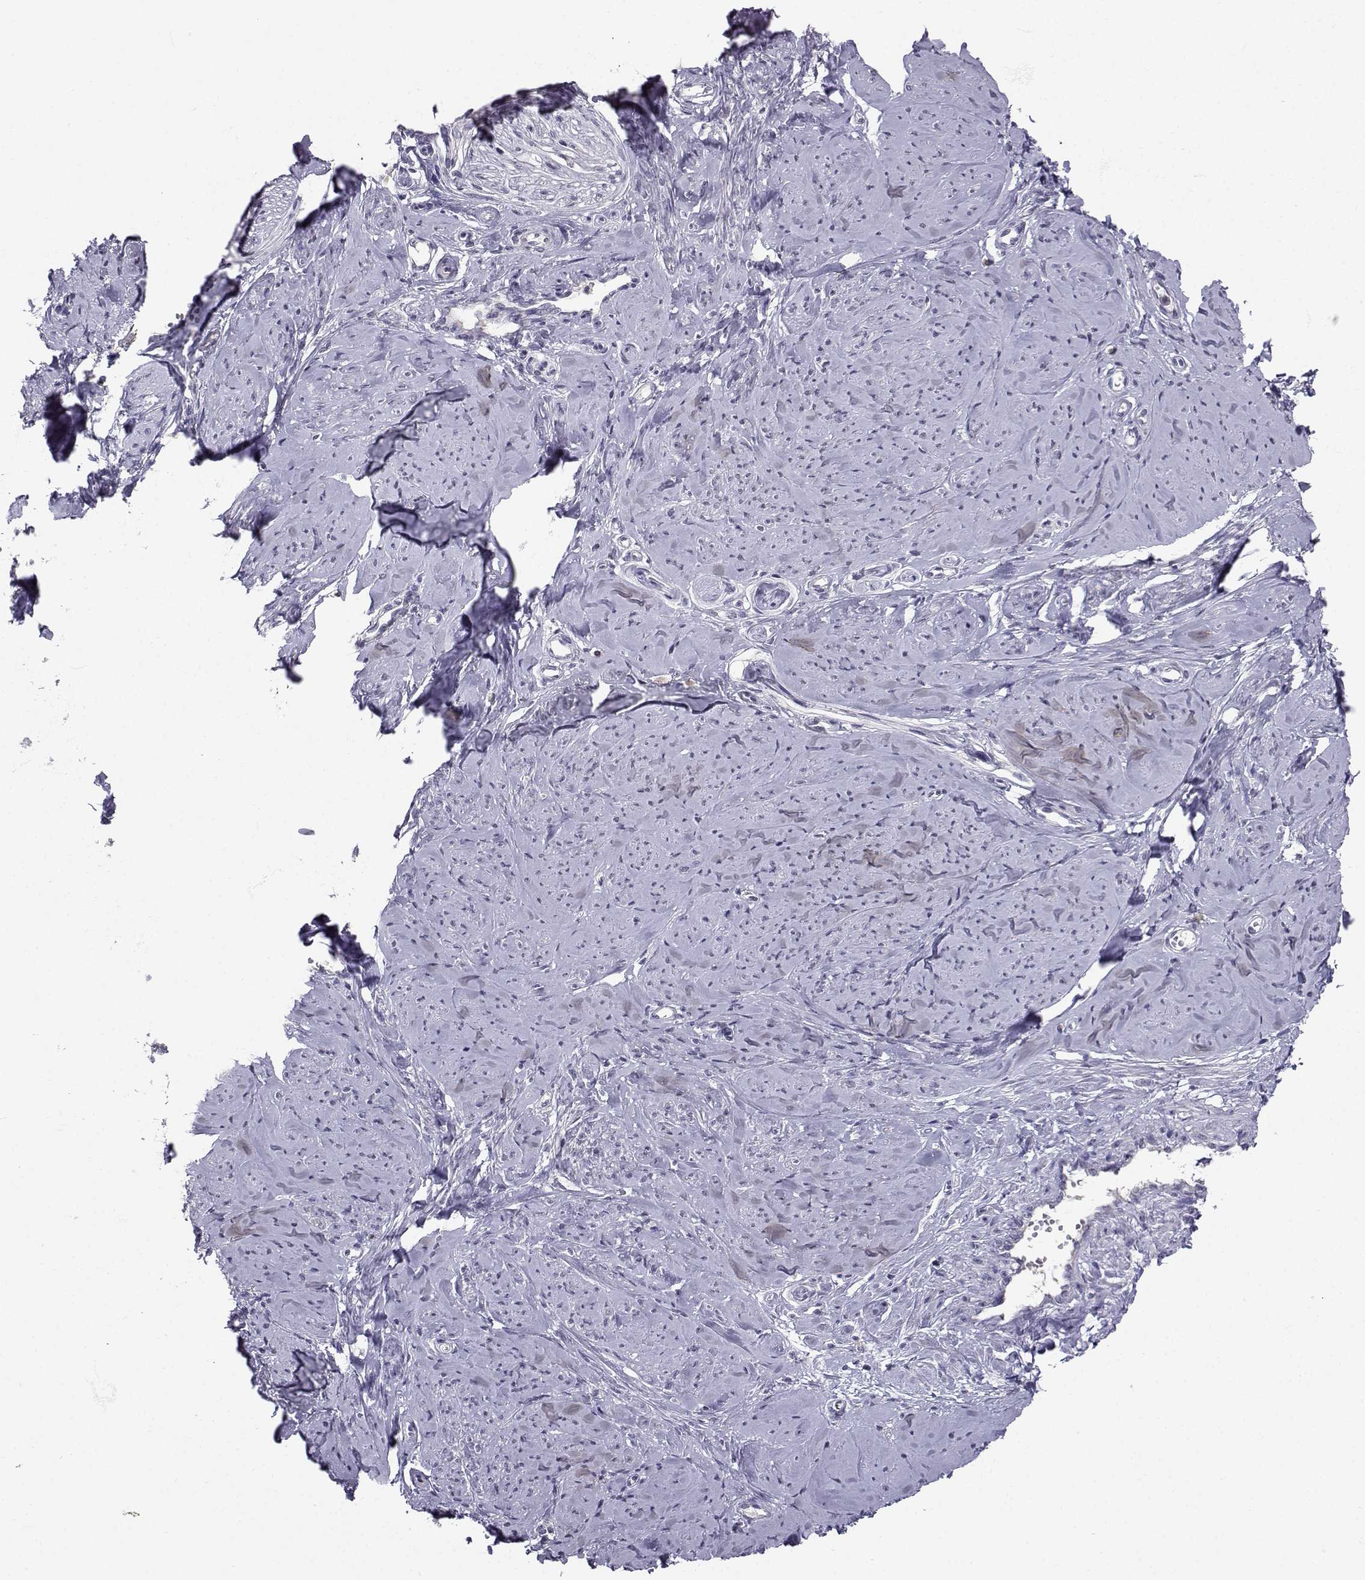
{"staining": {"intensity": "negative", "quantity": "none", "location": "none"}, "tissue": "smooth muscle", "cell_type": "Smooth muscle cells", "image_type": "normal", "snomed": [{"axis": "morphology", "description": "Normal tissue, NOS"}, {"axis": "topography", "description": "Smooth muscle"}], "caption": "DAB immunohistochemical staining of normal human smooth muscle shows no significant staining in smooth muscle cells. The staining is performed using DAB (3,3'-diaminobenzidine) brown chromogen with nuclei counter-stained in using hematoxylin.", "gene": "SLC6A3", "patient": {"sex": "female", "age": 48}}